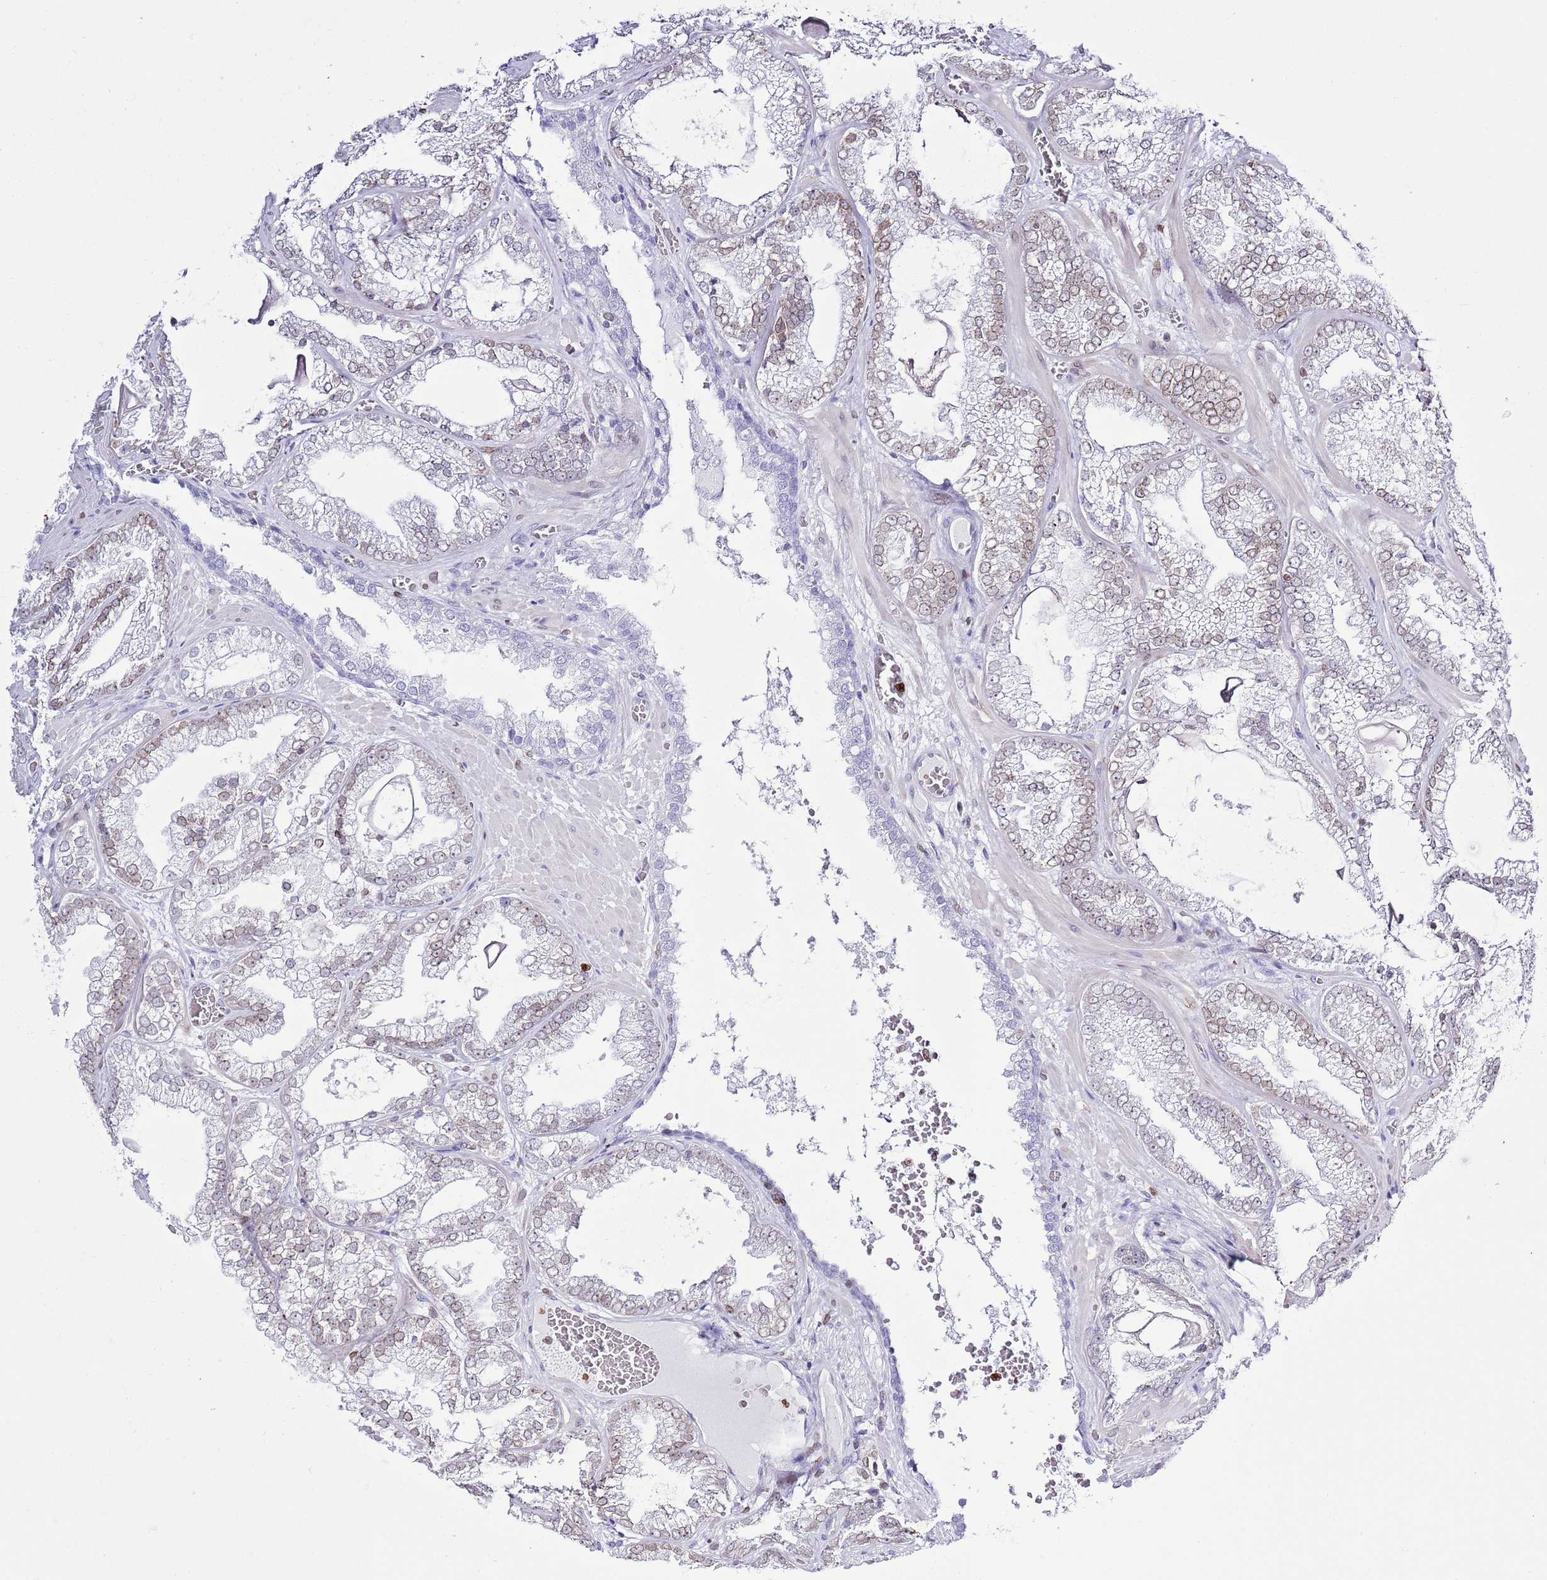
{"staining": {"intensity": "weak", "quantity": ">75%", "location": "cytoplasmic/membranous,nuclear"}, "tissue": "prostate cancer", "cell_type": "Tumor cells", "image_type": "cancer", "snomed": [{"axis": "morphology", "description": "Adenocarcinoma, Low grade"}, {"axis": "topography", "description": "Prostate"}], "caption": "Human low-grade adenocarcinoma (prostate) stained with a brown dye displays weak cytoplasmic/membranous and nuclear positive positivity in about >75% of tumor cells.", "gene": "LBR", "patient": {"sex": "male", "age": 57}}